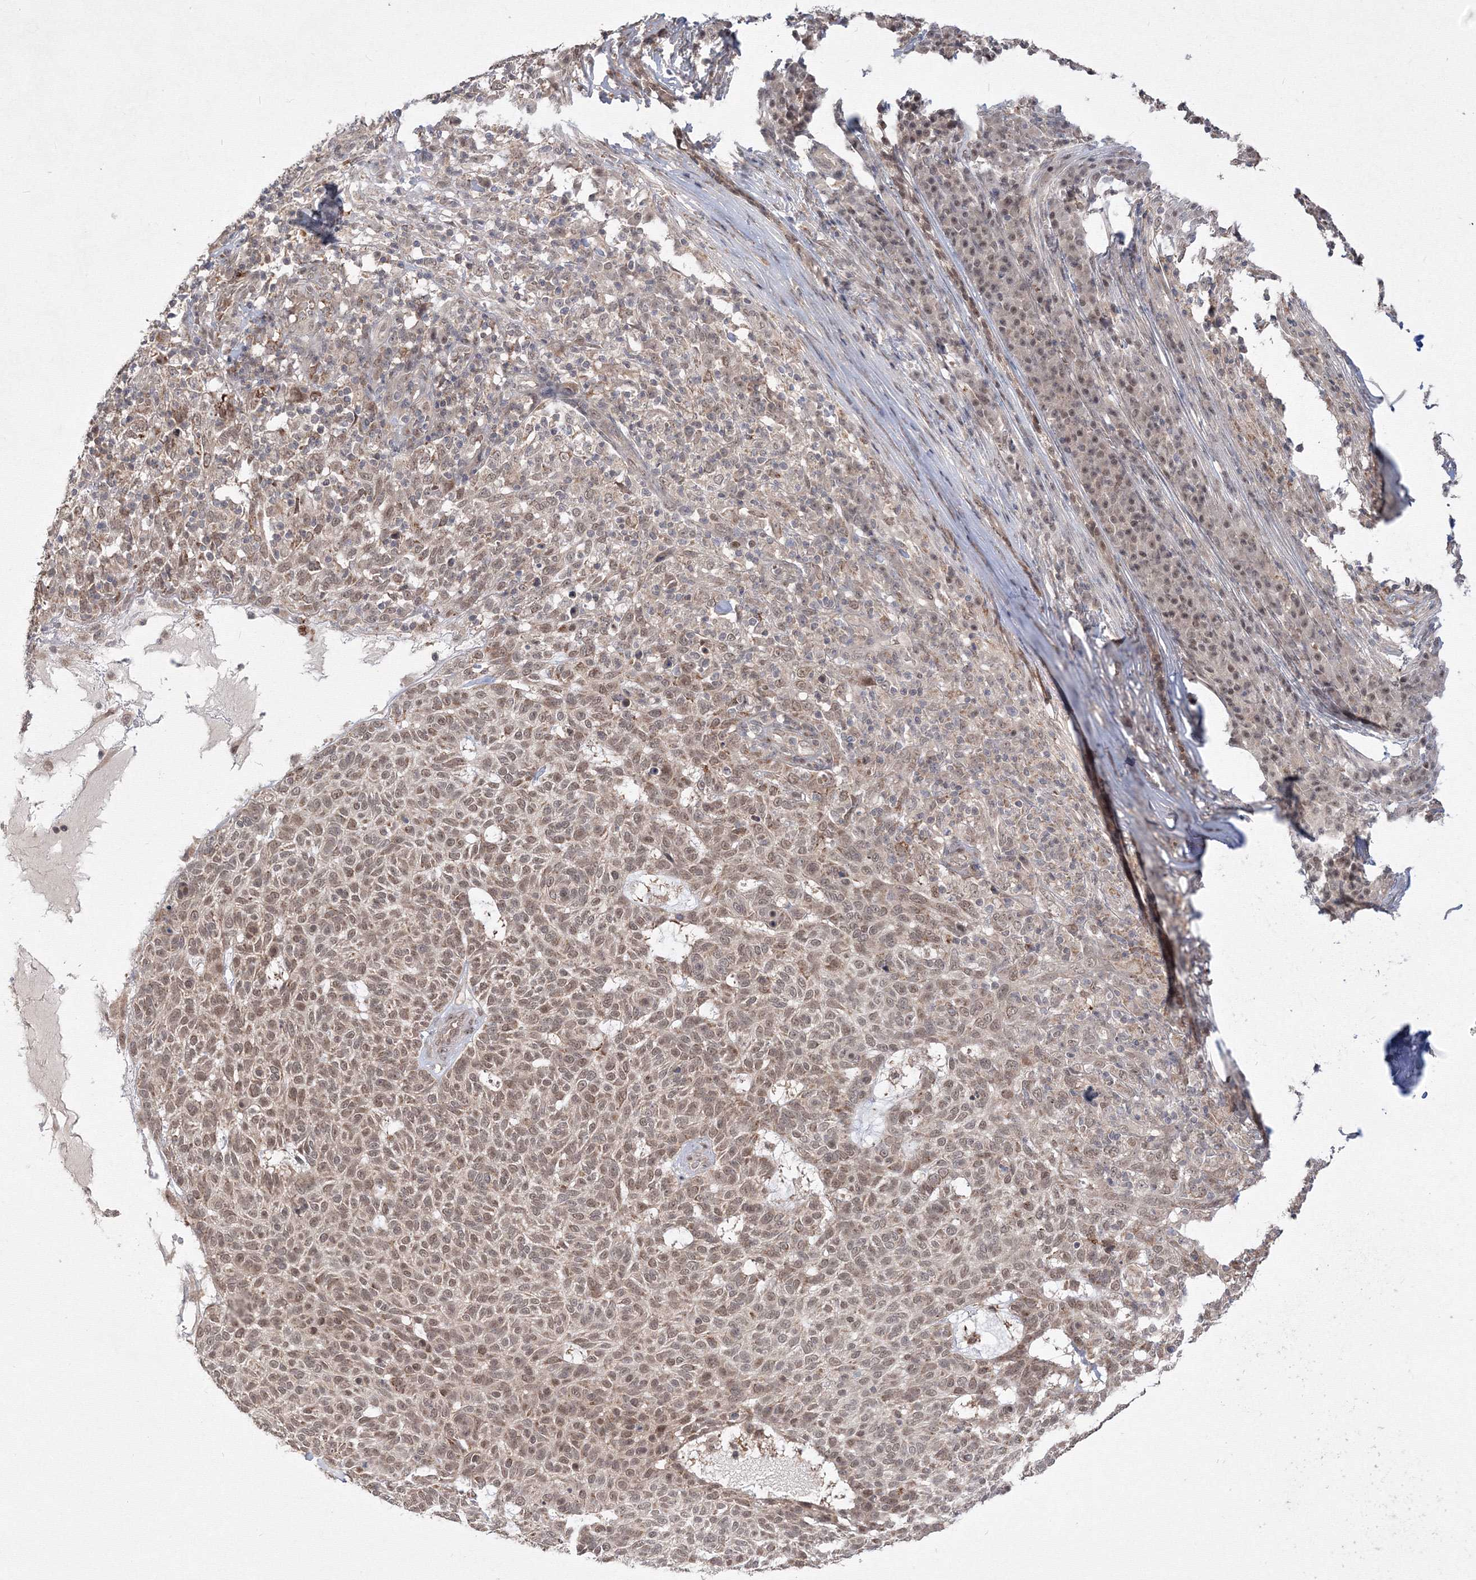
{"staining": {"intensity": "moderate", "quantity": ">75%", "location": "nuclear"}, "tissue": "skin cancer", "cell_type": "Tumor cells", "image_type": "cancer", "snomed": [{"axis": "morphology", "description": "Squamous cell carcinoma, NOS"}, {"axis": "topography", "description": "Skin"}], "caption": "Moderate nuclear protein positivity is present in approximately >75% of tumor cells in skin cancer (squamous cell carcinoma). The staining is performed using DAB (3,3'-diaminobenzidine) brown chromogen to label protein expression. The nuclei are counter-stained blue using hematoxylin.", "gene": "COPS4", "patient": {"sex": "female", "age": 90}}